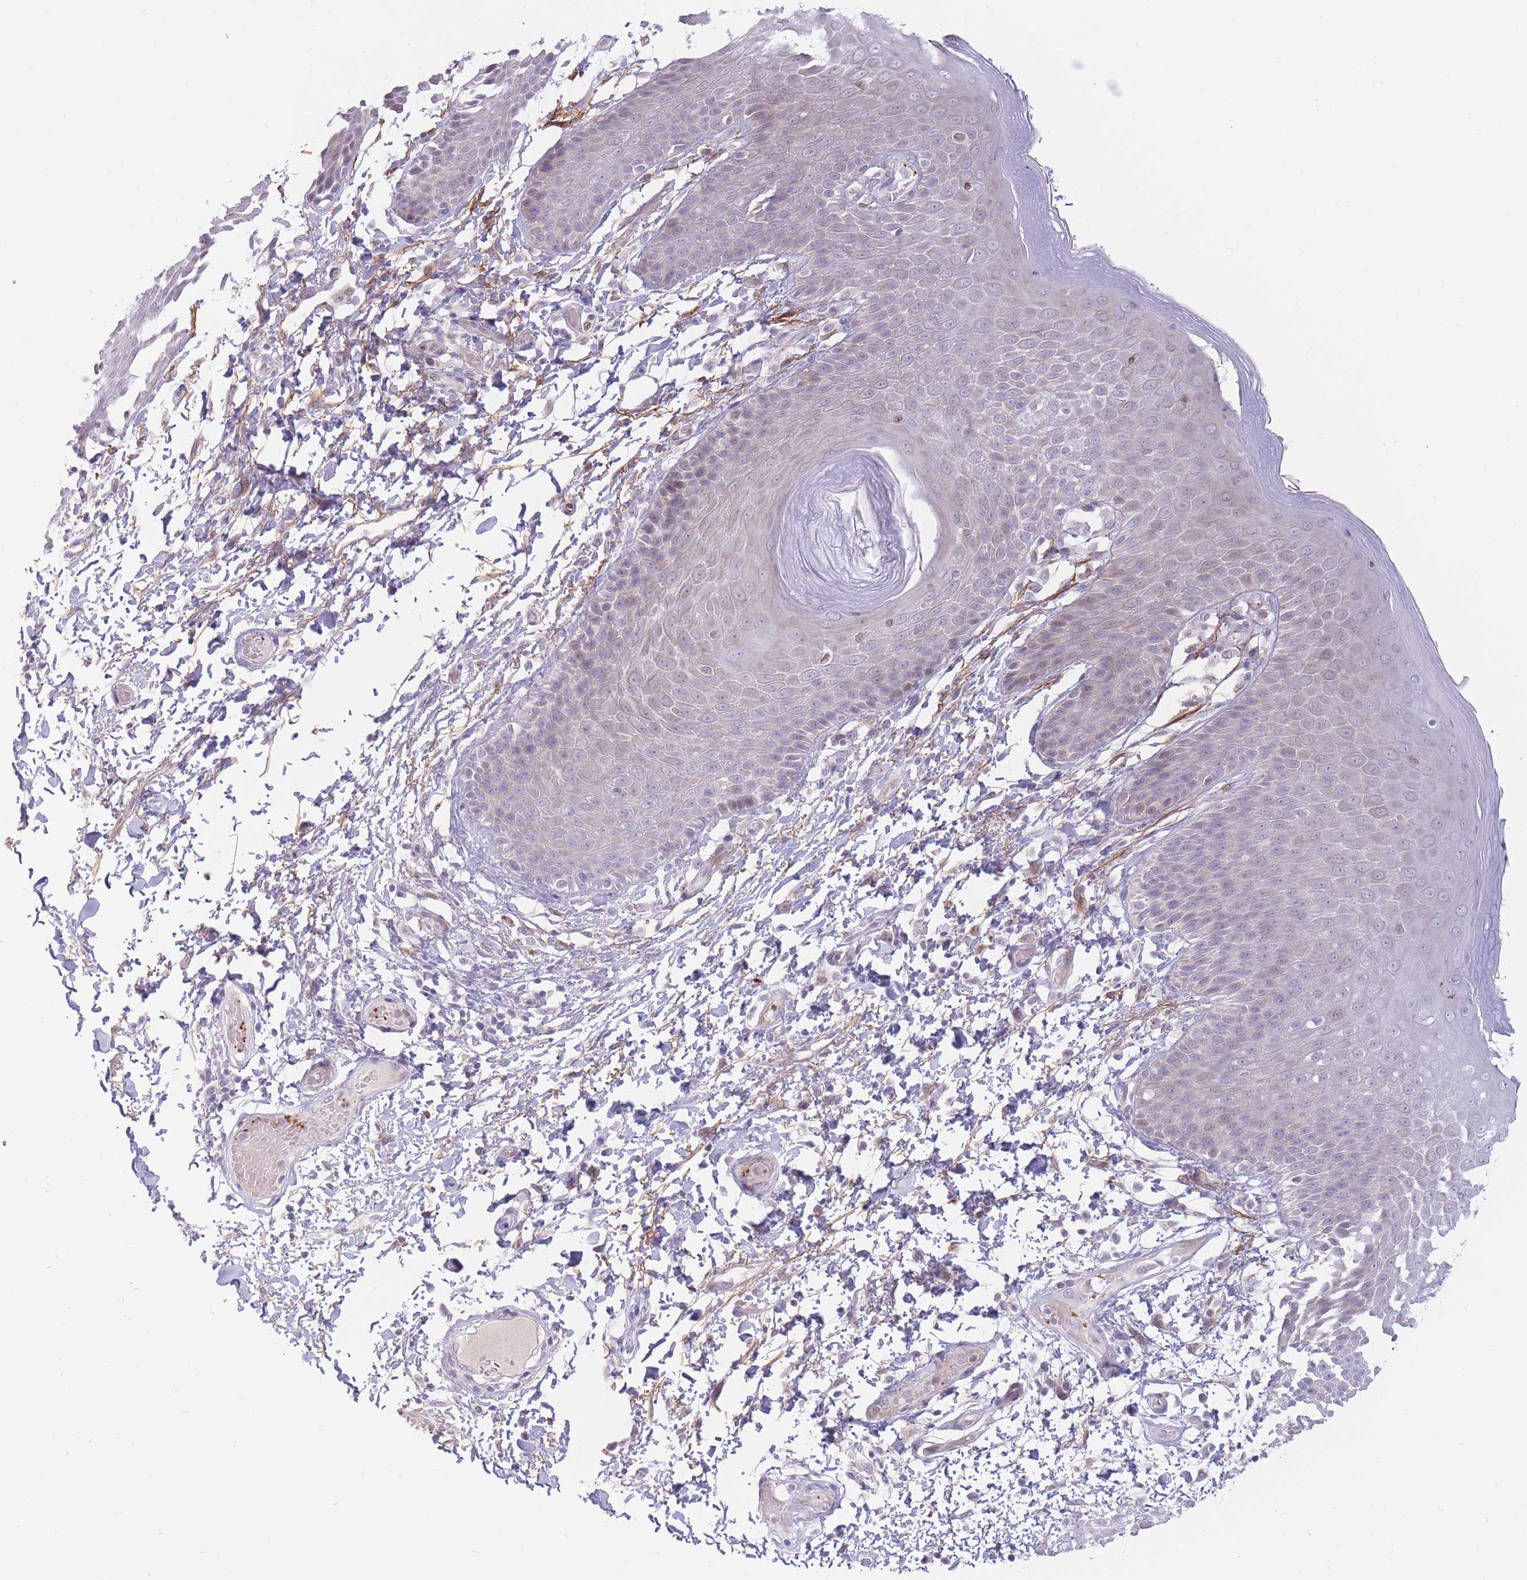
{"staining": {"intensity": "negative", "quantity": "none", "location": "none"}, "tissue": "skin", "cell_type": "Epidermal cells", "image_type": "normal", "snomed": [{"axis": "morphology", "description": "Normal tissue, NOS"}, {"axis": "topography", "description": "Peripheral nerve tissue"}], "caption": "Immunohistochemical staining of benign human skin exhibits no significant staining in epidermal cells. Nuclei are stained in blue.", "gene": "PTGDR", "patient": {"sex": "male", "age": 51}}